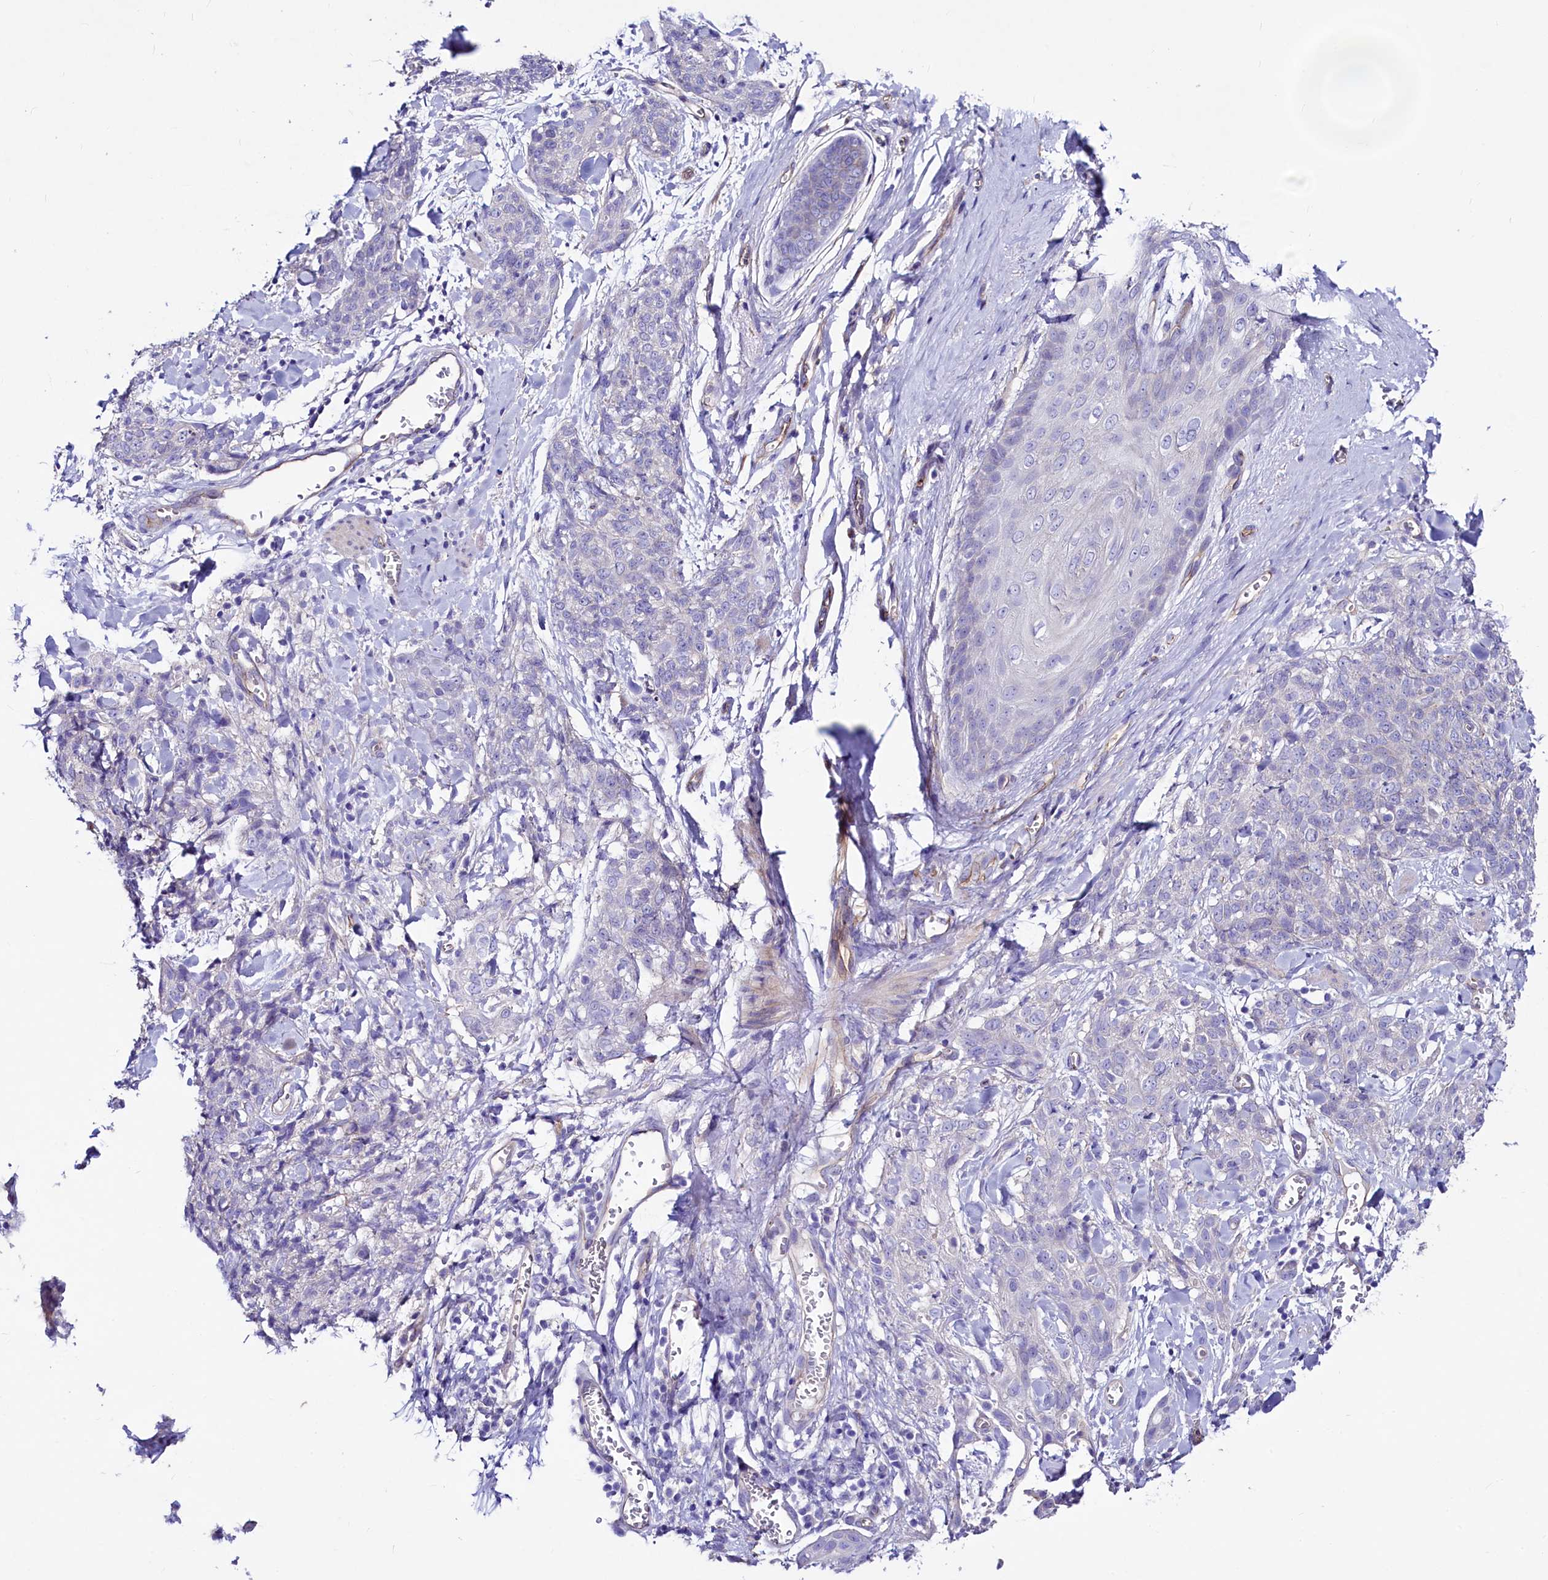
{"staining": {"intensity": "negative", "quantity": "none", "location": "none"}, "tissue": "skin cancer", "cell_type": "Tumor cells", "image_type": "cancer", "snomed": [{"axis": "morphology", "description": "Squamous cell carcinoma, NOS"}, {"axis": "topography", "description": "Skin"}, {"axis": "topography", "description": "Vulva"}], "caption": "This is a image of IHC staining of skin squamous cell carcinoma, which shows no staining in tumor cells.", "gene": "SLF1", "patient": {"sex": "female", "age": 85}}